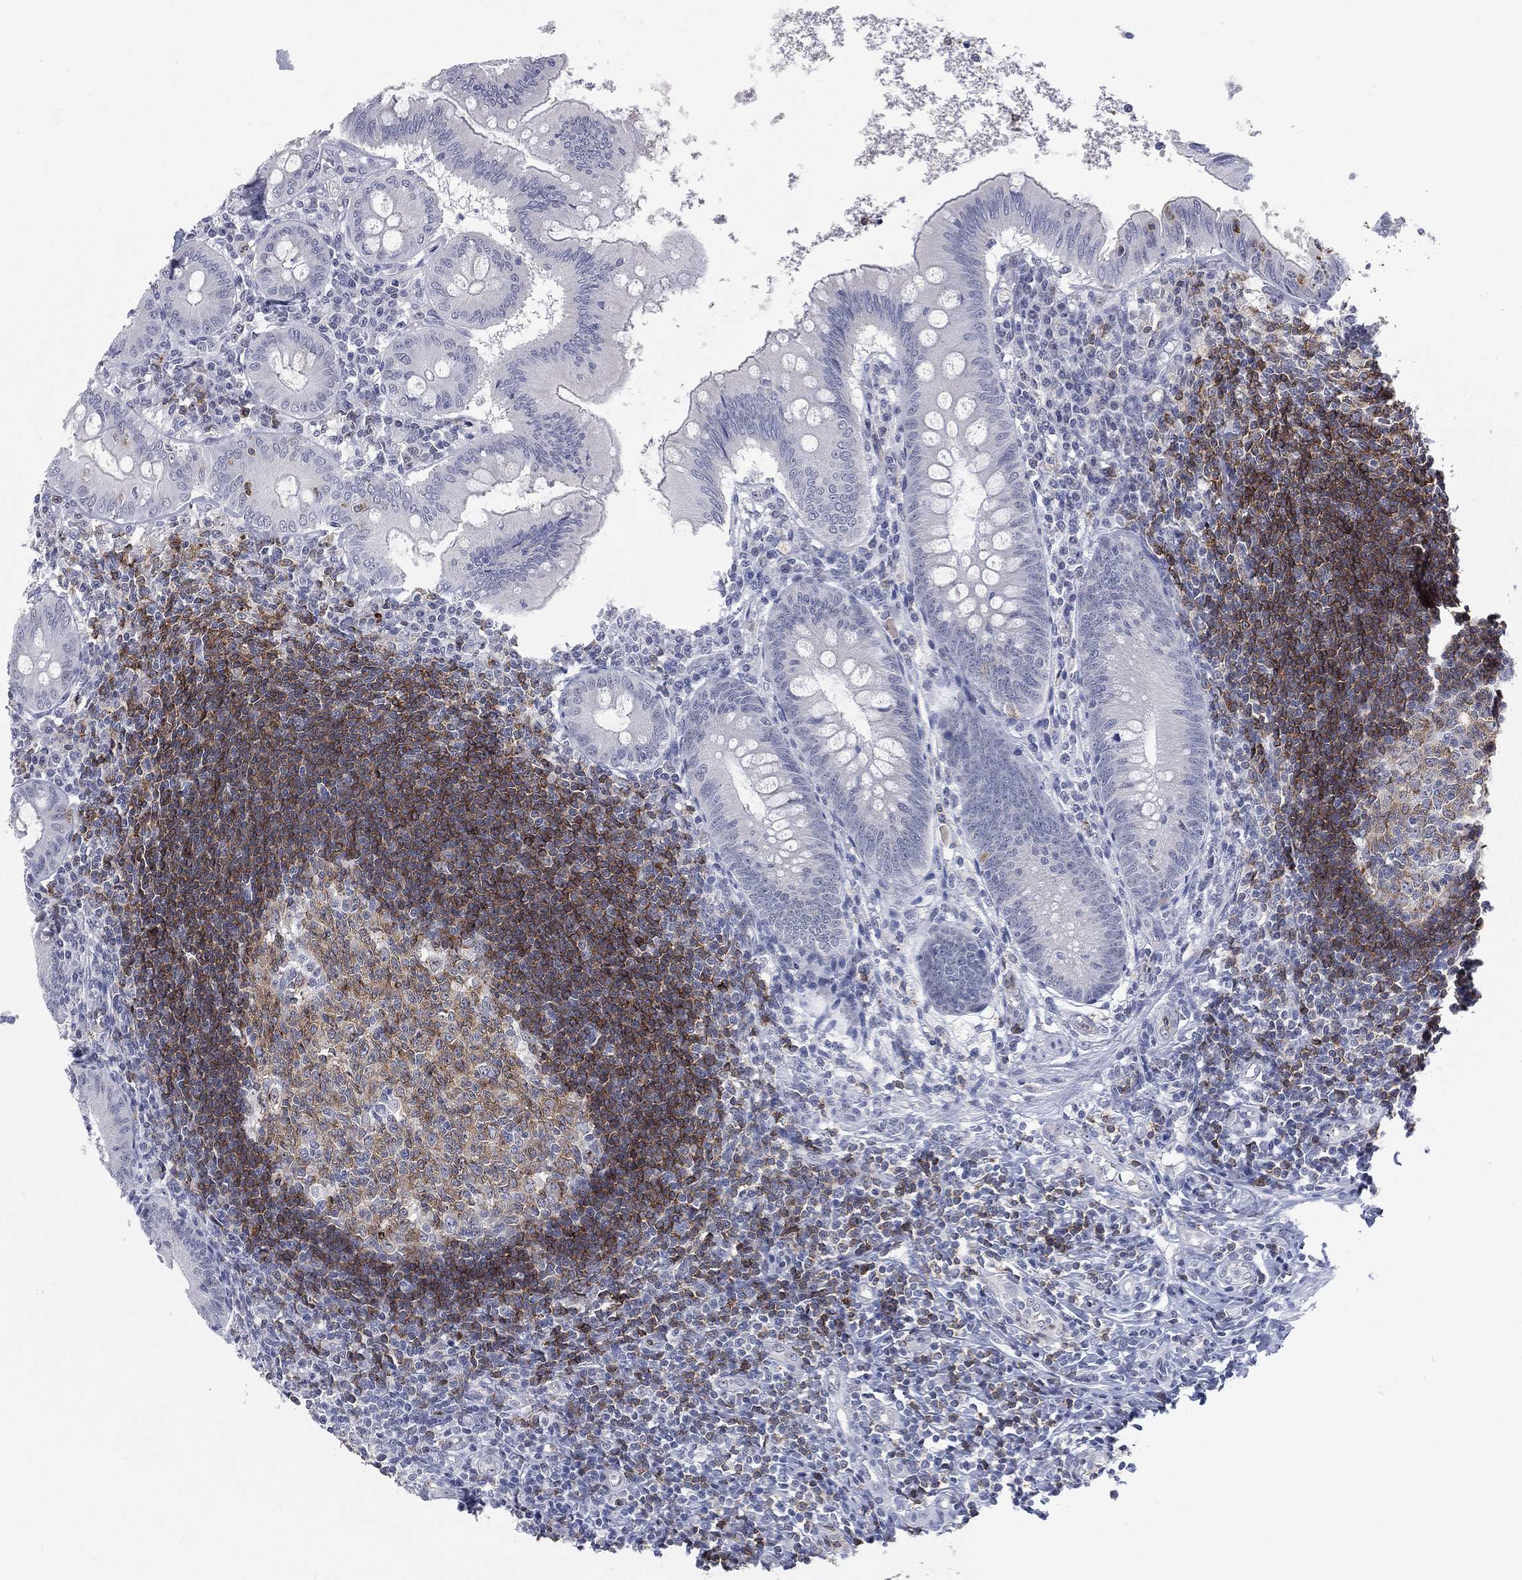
{"staining": {"intensity": "negative", "quantity": "none", "location": "none"}, "tissue": "appendix", "cell_type": "Glandular cells", "image_type": "normal", "snomed": [{"axis": "morphology", "description": "Normal tissue, NOS"}, {"axis": "morphology", "description": "Inflammation, NOS"}, {"axis": "topography", "description": "Appendix"}], "caption": "A high-resolution micrograph shows IHC staining of benign appendix, which displays no significant expression in glandular cells.", "gene": "CD22", "patient": {"sex": "male", "age": 16}}